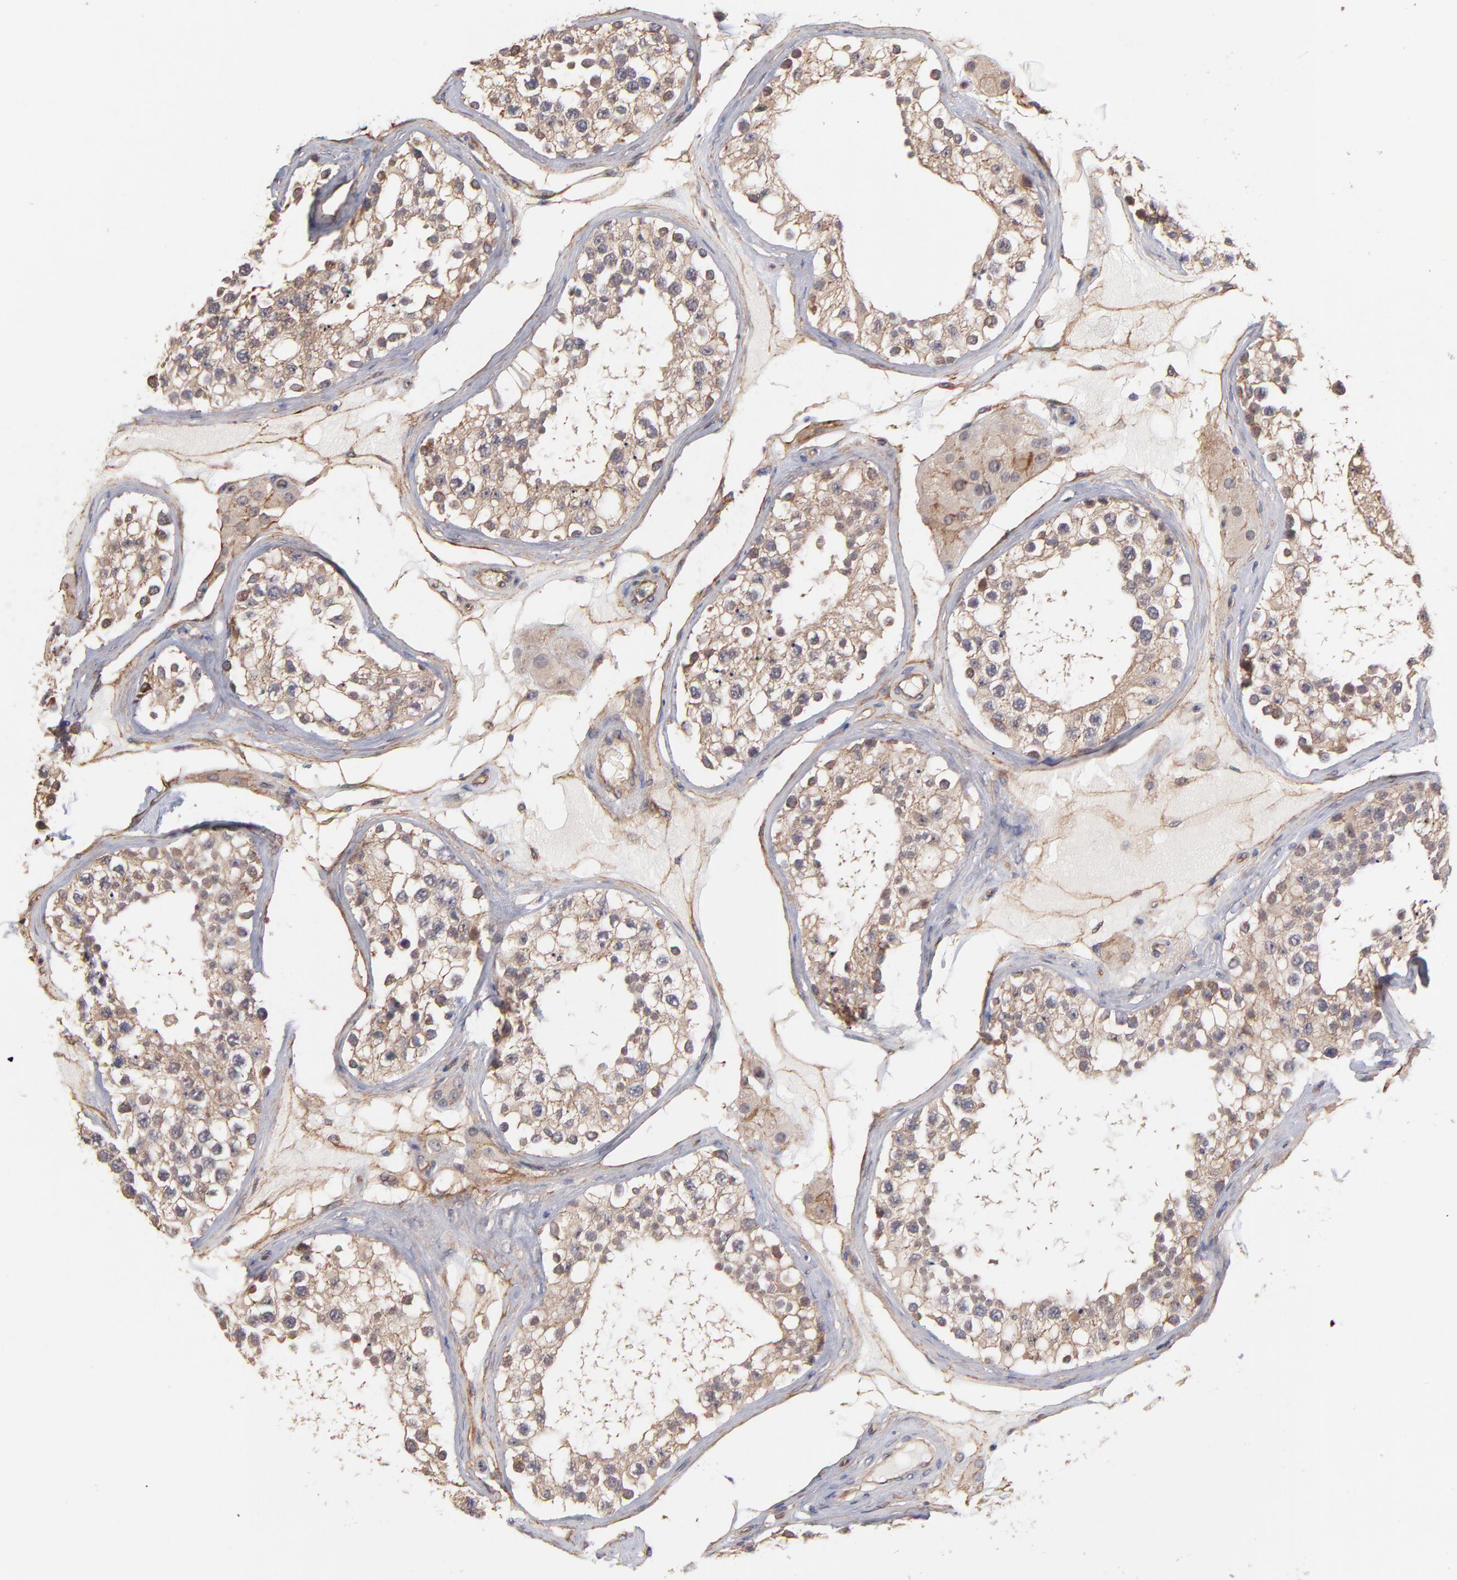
{"staining": {"intensity": "moderate", "quantity": ">75%", "location": "cytoplasmic/membranous"}, "tissue": "testis", "cell_type": "Cells in seminiferous ducts", "image_type": "normal", "snomed": [{"axis": "morphology", "description": "Normal tissue, NOS"}, {"axis": "topography", "description": "Testis"}], "caption": "A histopathology image of testis stained for a protein displays moderate cytoplasmic/membranous brown staining in cells in seminiferous ducts. (Brightfield microscopy of DAB IHC at high magnification).", "gene": "STAP2", "patient": {"sex": "male", "age": 68}}